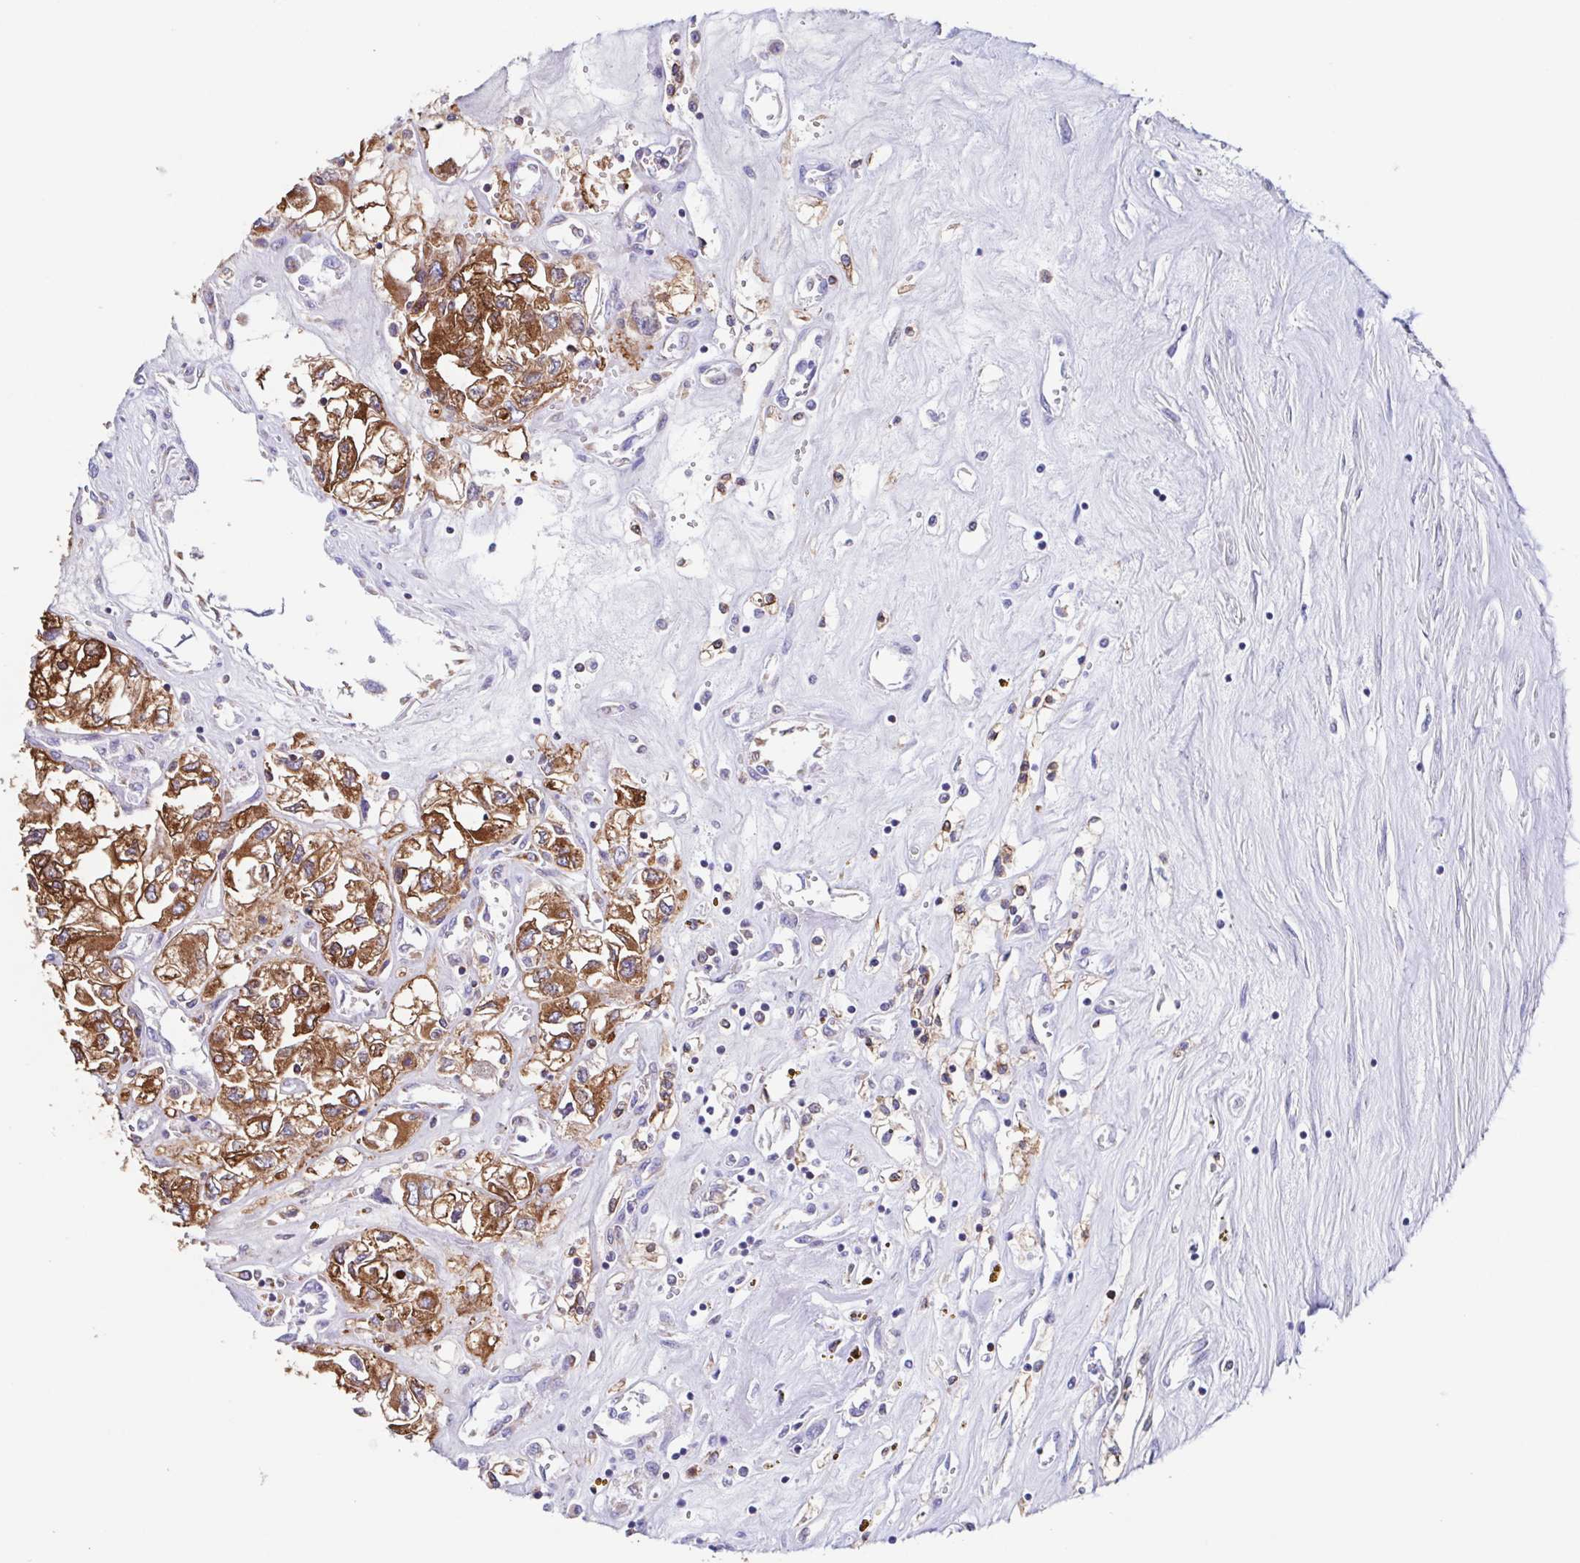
{"staining": {"intensity": "strong", "quantity": ">75%", "location": "cytoplasmic/membranous"}, "tissue": "renal cancer", "cell_type": "Tumor cells", "image_type": "cancer", "snomed": [{"axis": "morphology", "description": "Adenocarcinoma, NOS"}, {"axis": "topography", "description": "Kidney"}], "caption": "The histopathology image exhibits staining of renal cancer (adenocarcinoma), revealing strong cytoplasmic/membranous protein staining (brown color) within tumor cells.", "gene": "TPD52", "patient": {"sex": "female", "age": 59}}